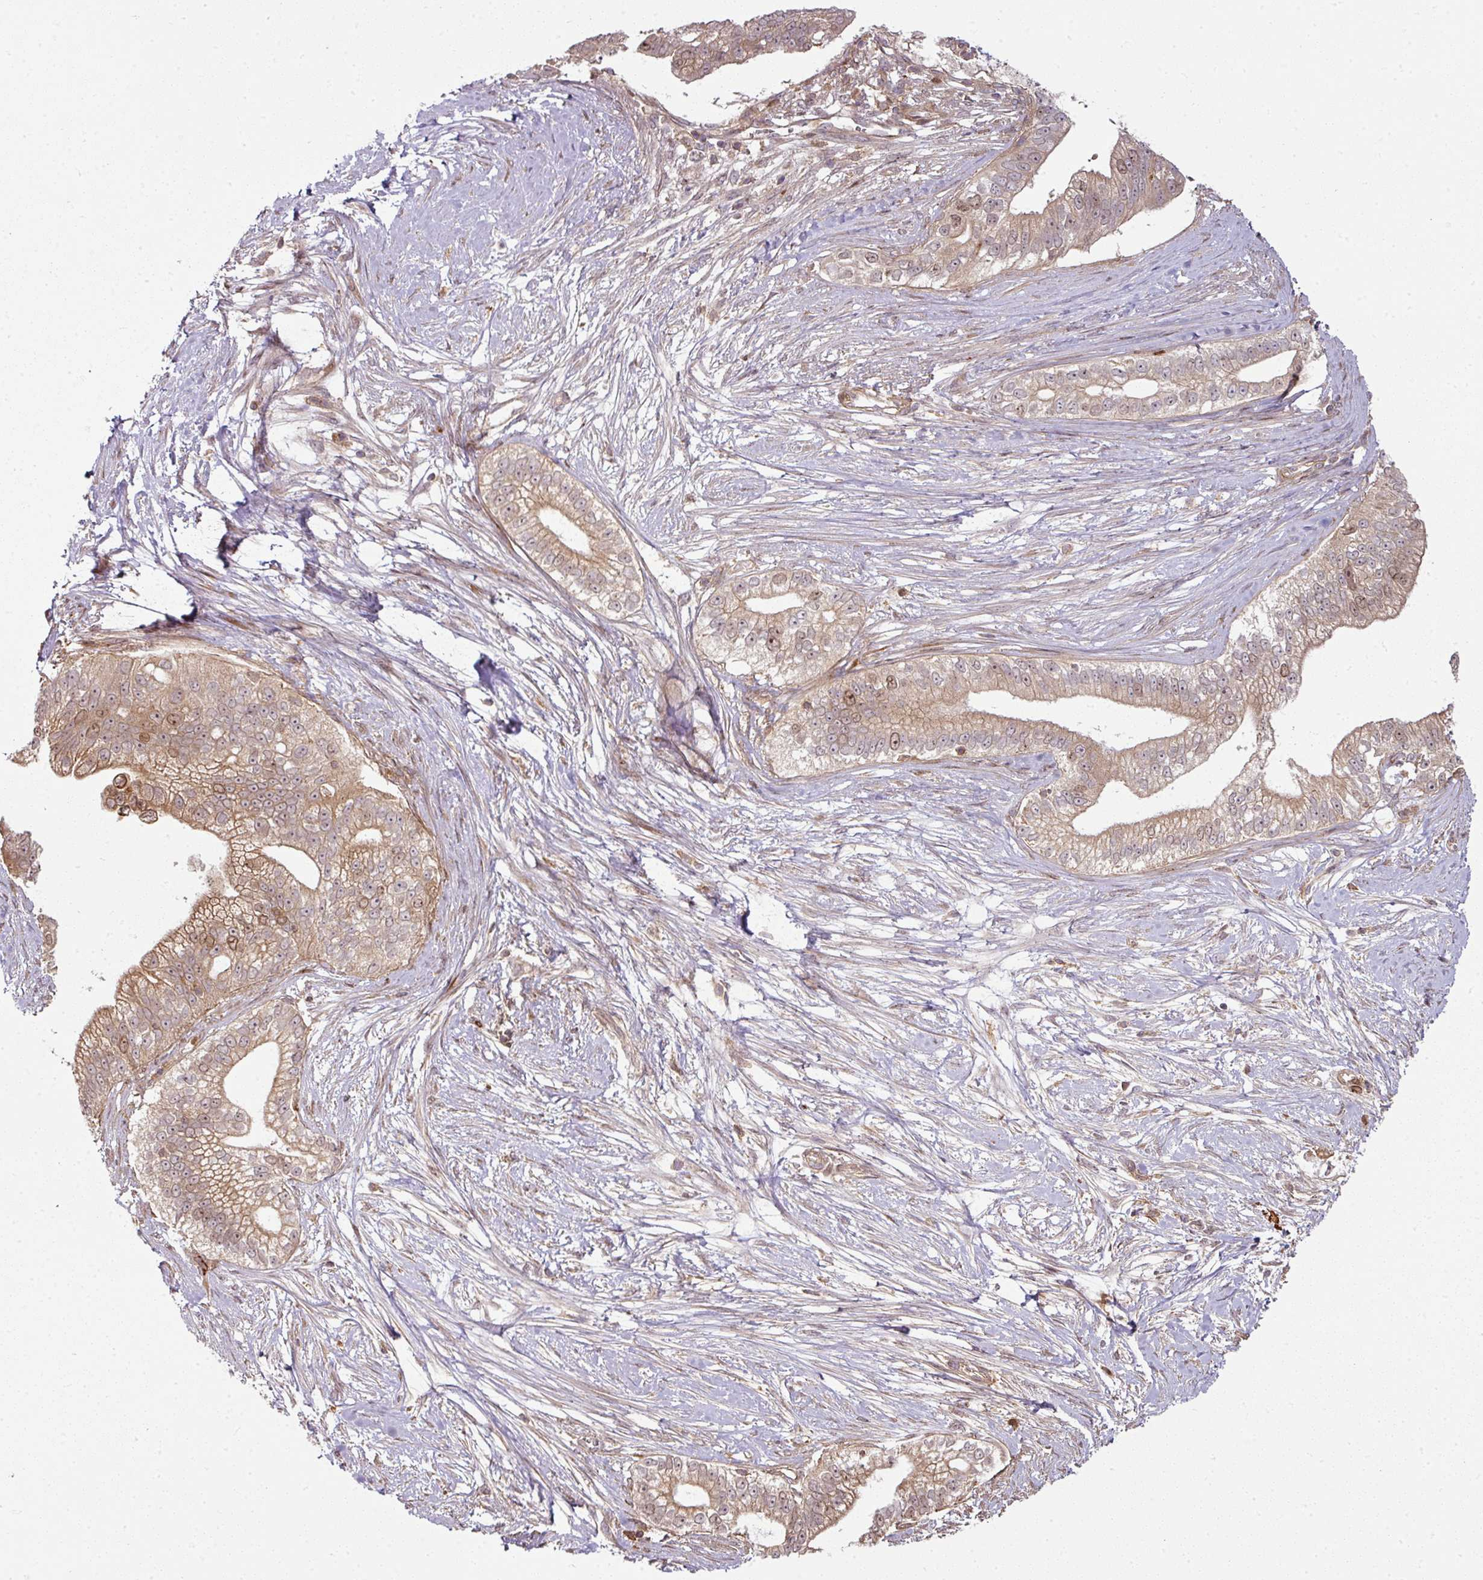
{"staining": {"intensity": "moderate", "quantity": ">75%", "location": "cytoplasmic/membranous,nuclear"}, "tissue": "pancreatic cancer", "cell_type": "Tumor cells", "image_type": "cancer", "snomed": [{"axis": "morphology", "description": "Adenocarcinoma, NOS"}, {"axis": "topography", "description": "Pancreas"}], "caption": "Immunohistochemical staining of human pancreatic cancer (adenocarcinoma) demonstrates moderate cytoplasmic/membranous and nuclear protein positivity in about >75% of tumor cells. (Brightfield microscopy of DAB IHC at high magnification).", "gene": "ATAT1", "patient": {"sex": "male", "age": 70}}